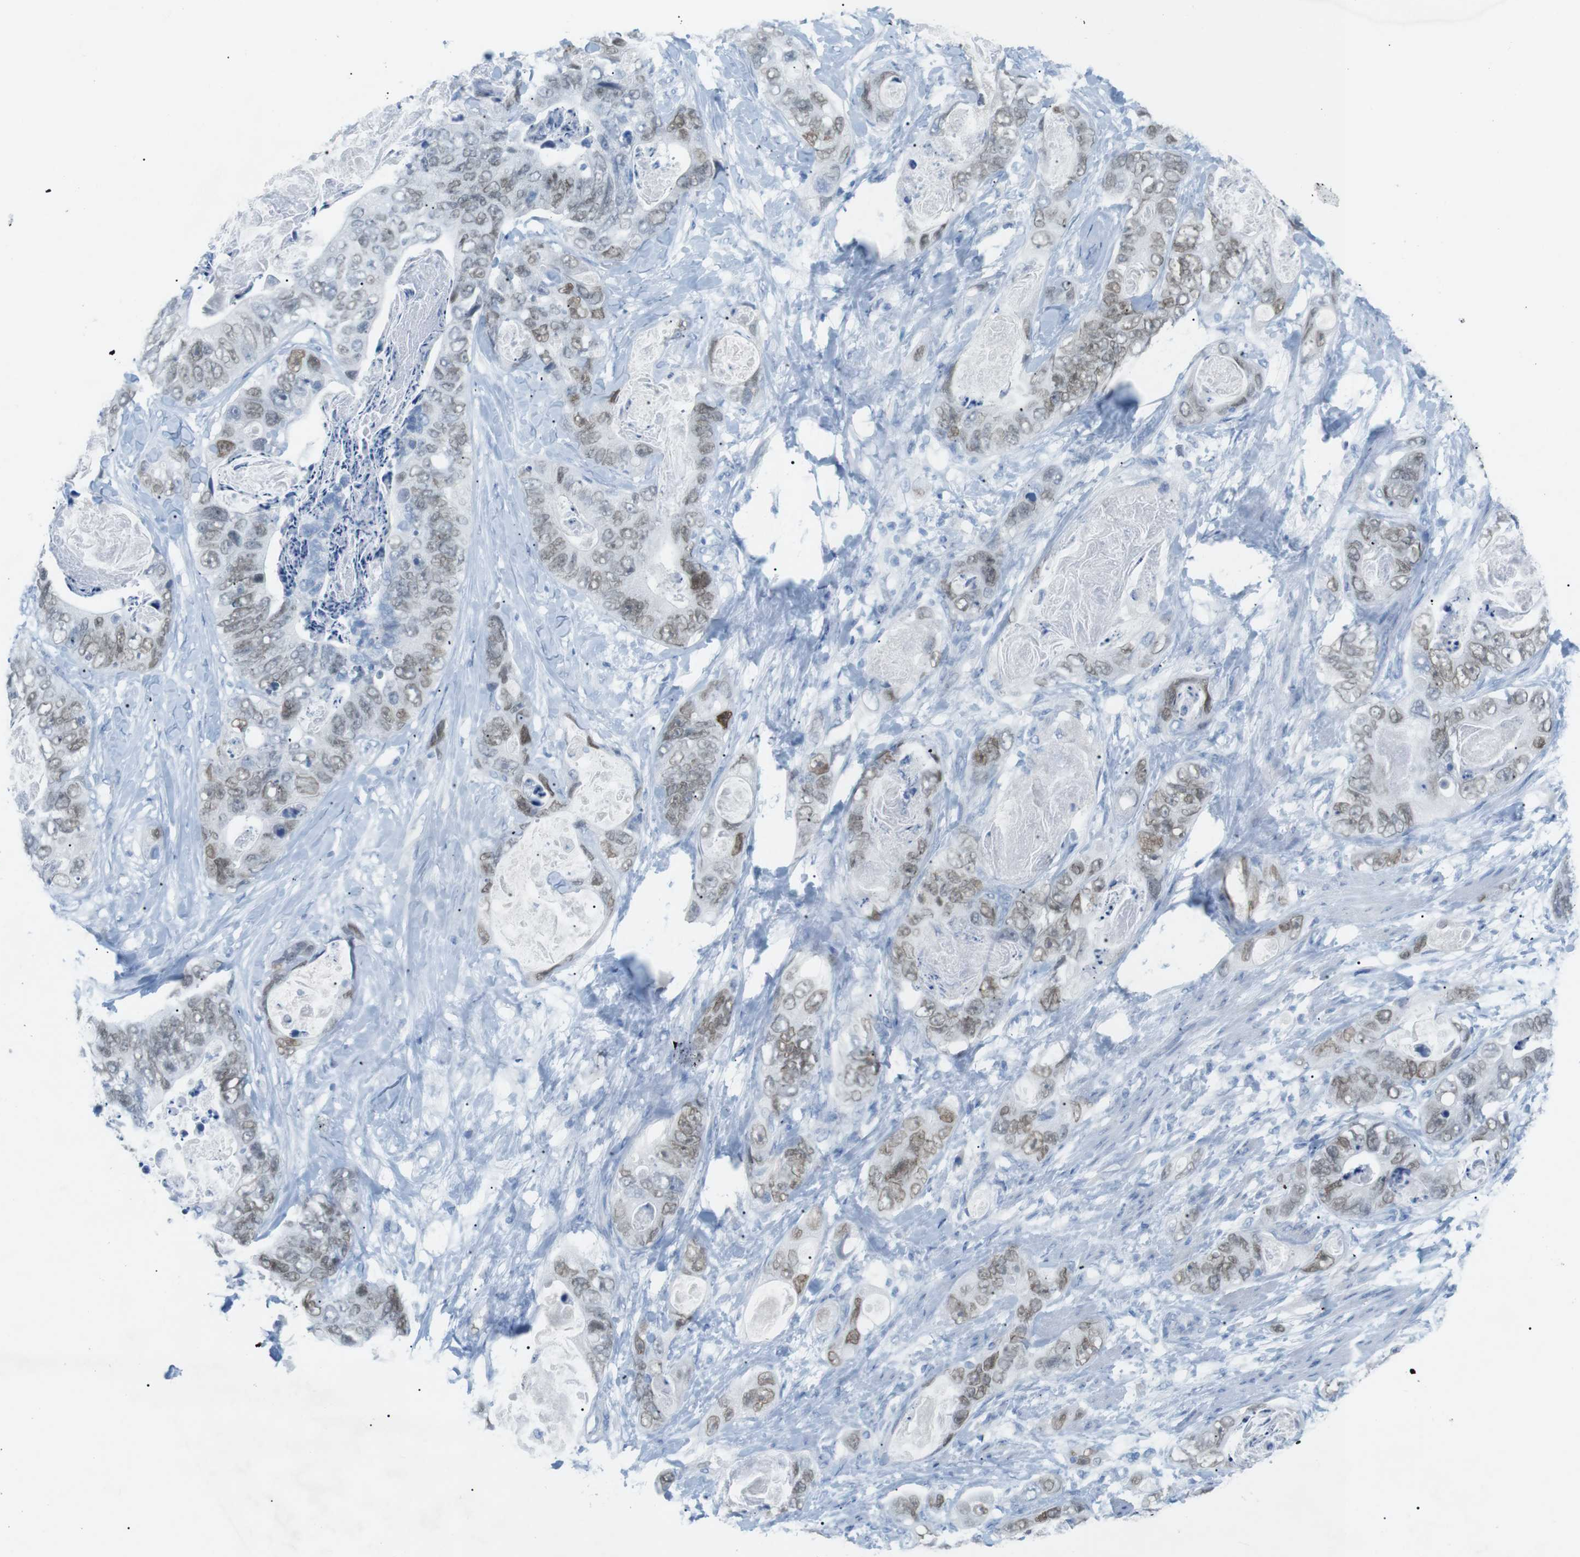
{"staining": {"intensity": "weak", "quantity": "25%-75%", "location": "nuclear"}, "tissue": "stomach cancer", "cell_type": "Tumor cells", "image_type": "cancer", "snomed": [{"axis": "morphology", "description": "Adenocarcinoma, NOS"}, {"axis": "topography", "description": "Stomach"}], "caption": "IHC (DAB (3,3'-diaminobenzidine)) staining of human adenocarcinoma (stomach) shows weak nuclear protein staining in about 25%-75% of tumor cells.", "gene": "SALL4", "patient": {"sex": "female", "age": 89}}